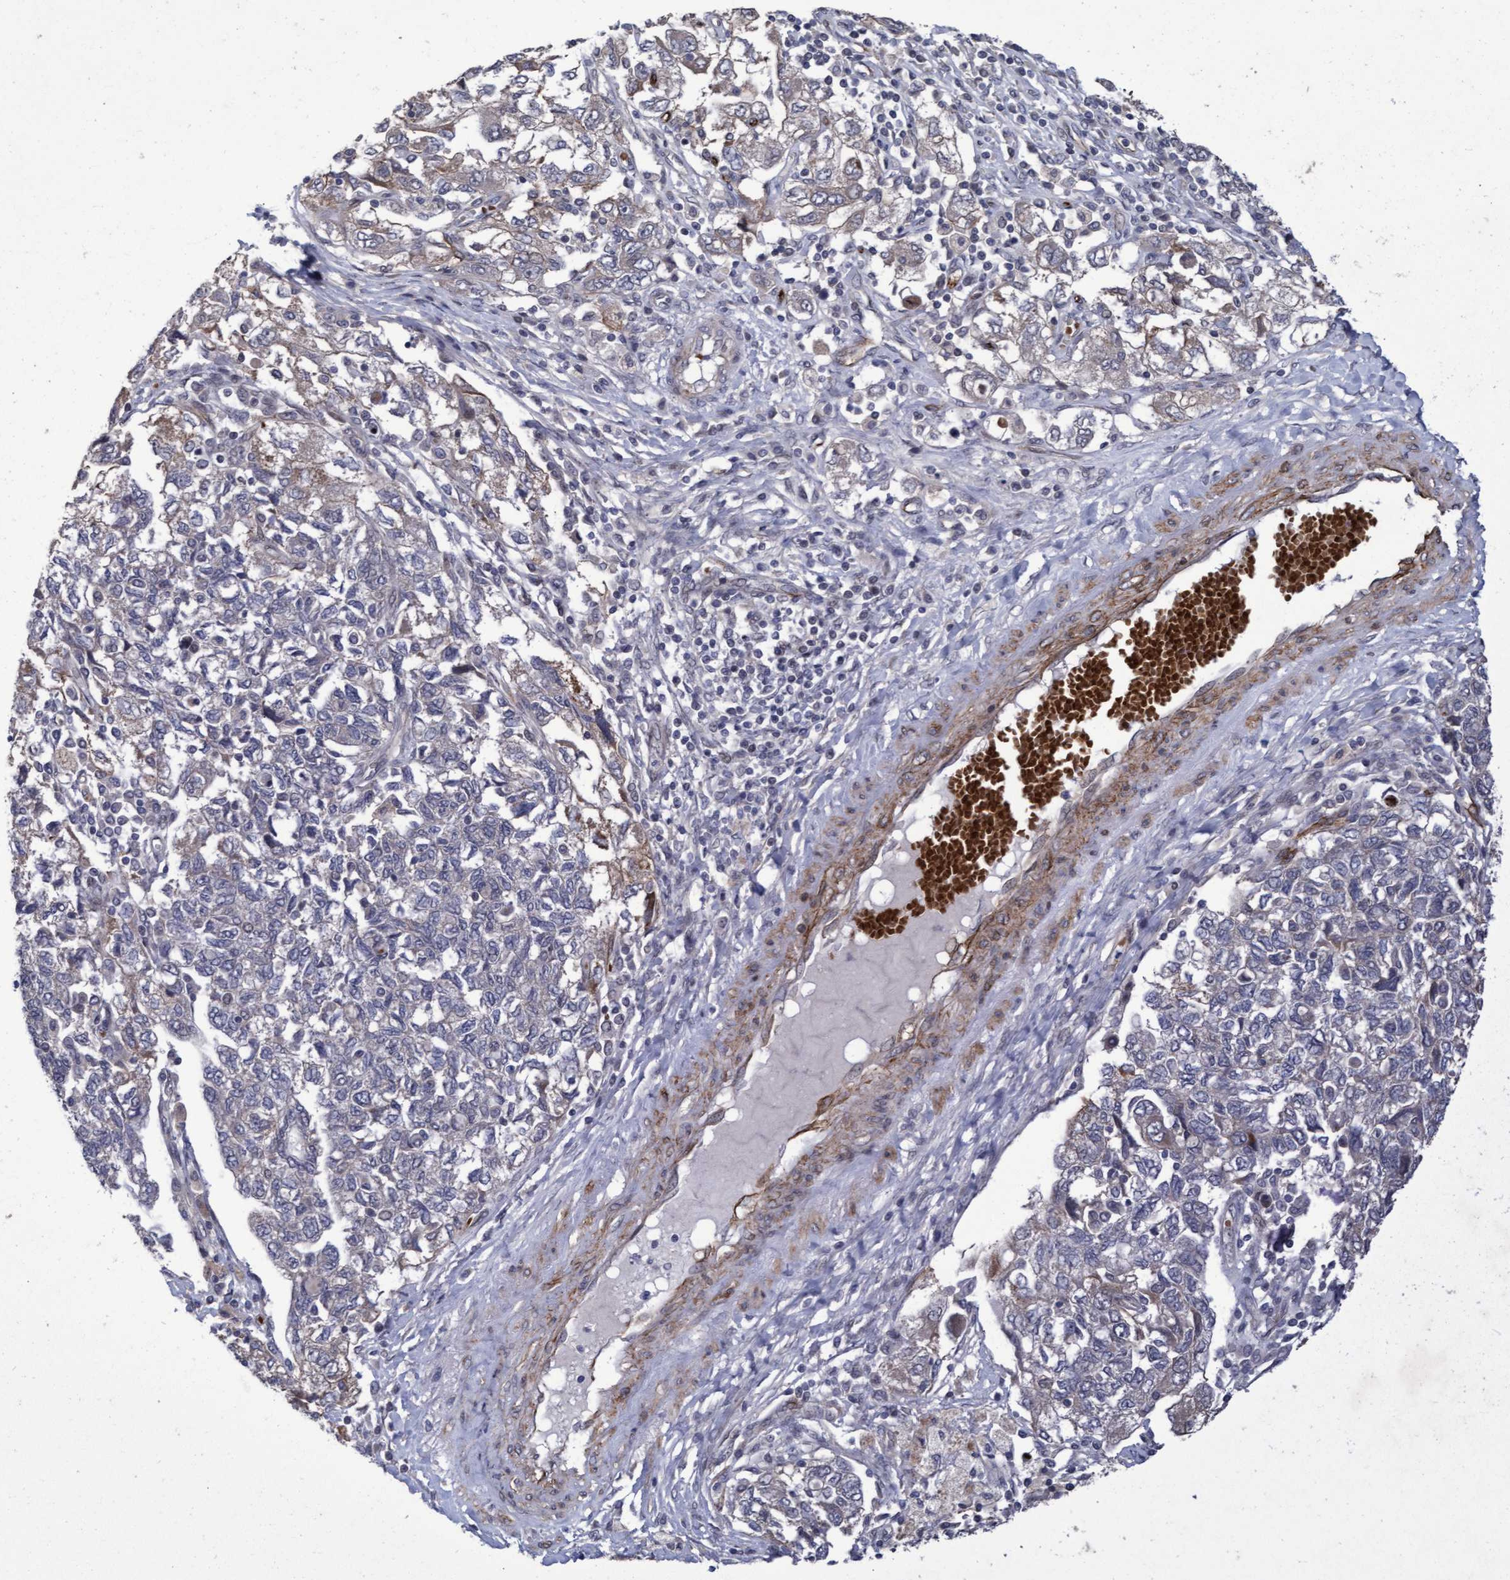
{"staining": {"intensity": "weak", "quantity": "<25%", "location": "cytoplasmic/membranous"}, "tissue": "ovarian cancer", "cell_type": "Tumor cells", "image_type": "cancer", "snomed": [{"axis": "morphology", "description": "Carcinoma, NOS"}, {"axis": "morphology", "description": "Cystadenocarcinoma, serous, NOS"}, {"axis": "topography", "description": "Ovary"}], "caption": "The micrograph demonstrates no staining of tumor cells in carcinoma (ovarian). (Brightfield microscopy of DAB (3,3'-diaminobenzidine) immunohistochemistry at high magnification).", "gene": "ZNF750", "patient": {"sex": "female", "age": 69}}